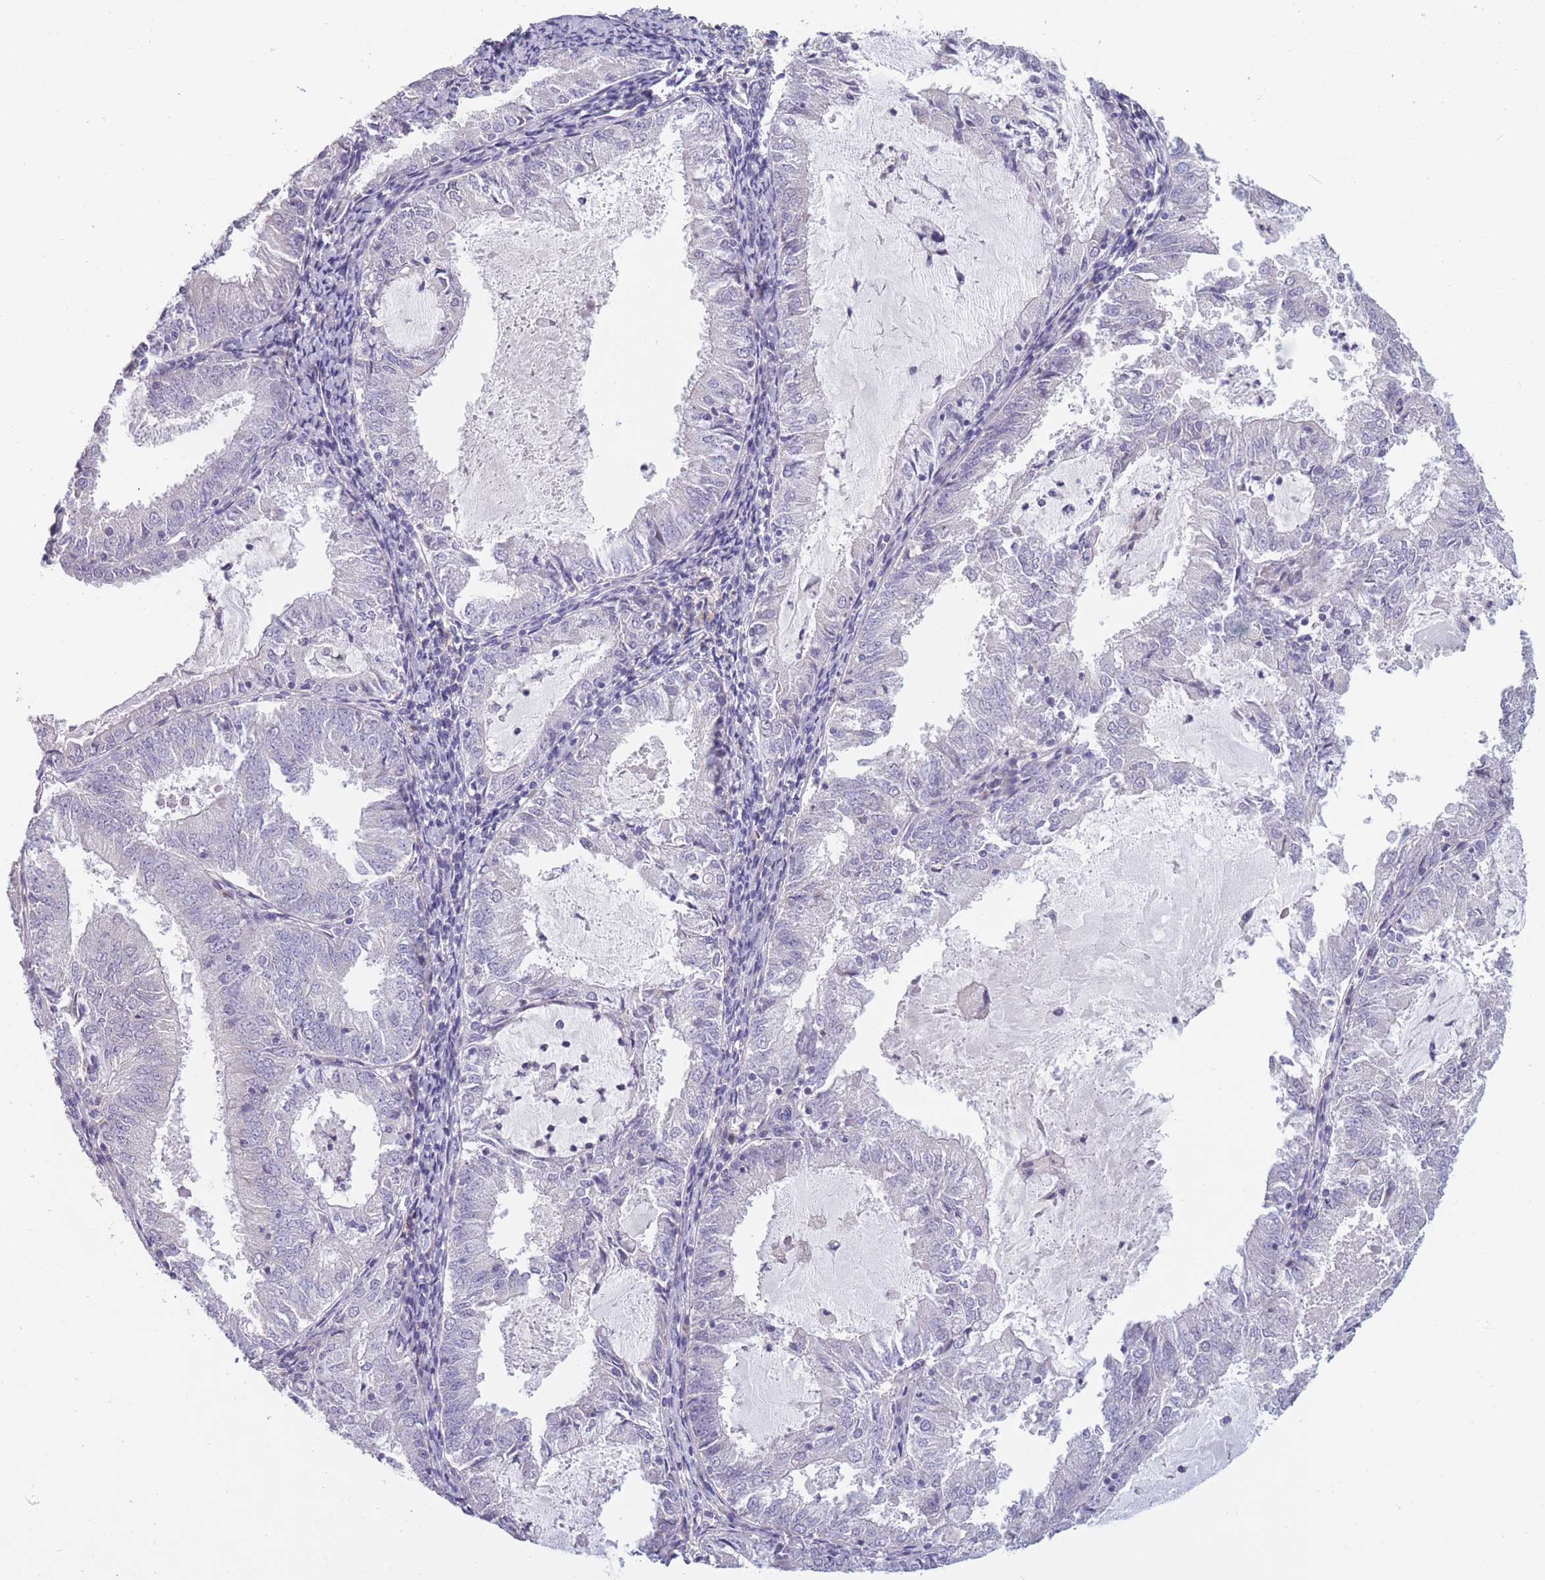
{"staining": {"intensity": "negative", "quantity": "none", "location": "none"}, "tissue": "endometrial cancer", "cell_type": "Tumor cells", "image_type": "cancer", "snomed": [{"axis": "morphology", "description": "Adenocarcinoma, NOS"}, {"axis": "topography", "description": "Endometrium"}], "caption": "Immunohistochemistry micrograph of neoplastic tissue: endometrial adenocarcinoma stained with DAB shows no significant protein positivity in tumor cells.", "gene": "CCNQ", "patient": {"sex": "female", "age": 57}}